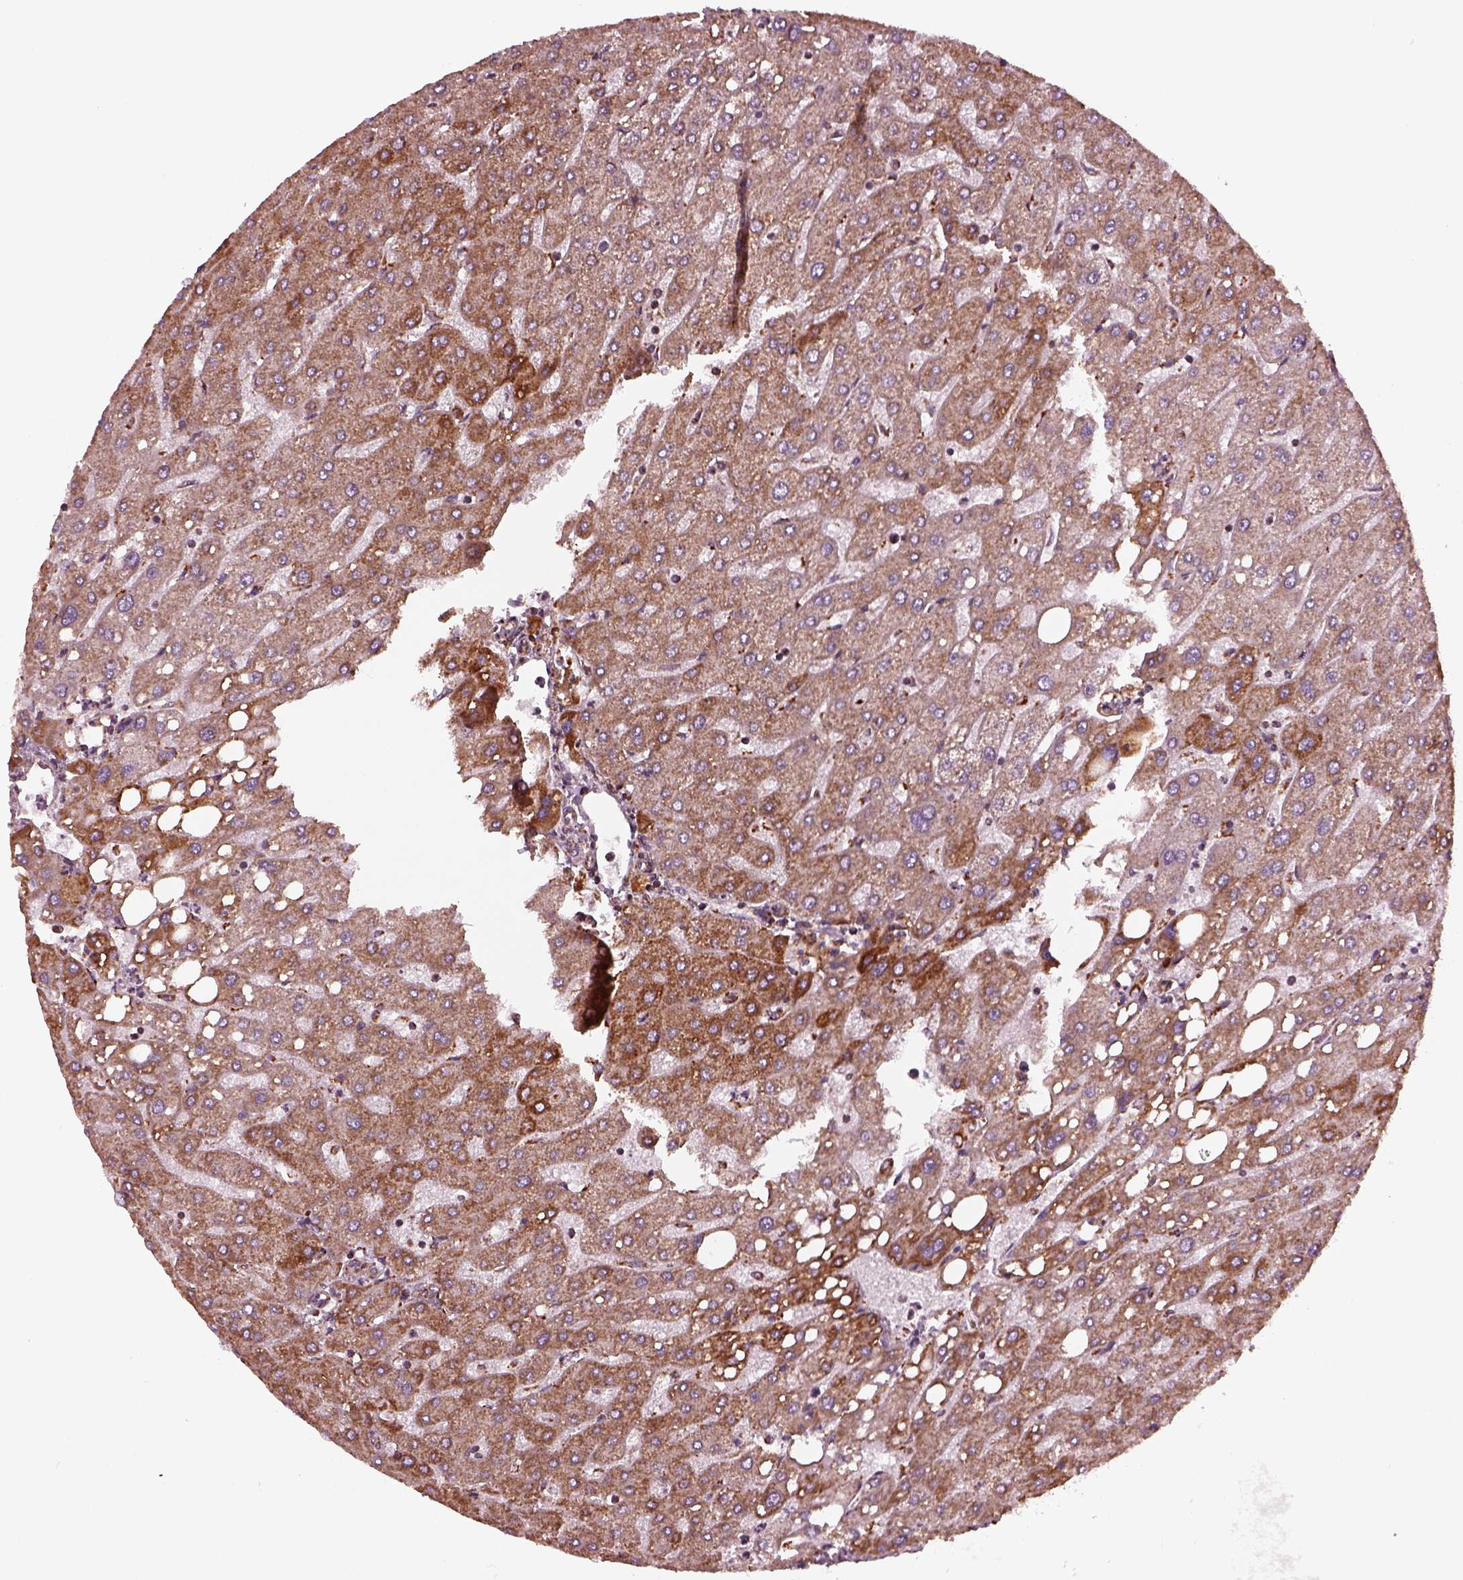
{"staining": {"intensity": "strong", "quantity": "25%-75%", "location": "cytoplasmic/membranous"}, "tissue": "liver", "cell_type": "Cholangiocytes", "image_type": "normal", "snomed": [{"axis": "morphology", "description": "Normal tissue, NOS"}, {"axis": "topography", "description": "Liver"}], "caption": "Cholangiocytes display strong cytoplasmic/membranous staining in approximately 25%-75% of cells in normal liver.", "gene": "NDUFB10", "patient": {"sex": "male", "age": 67}}